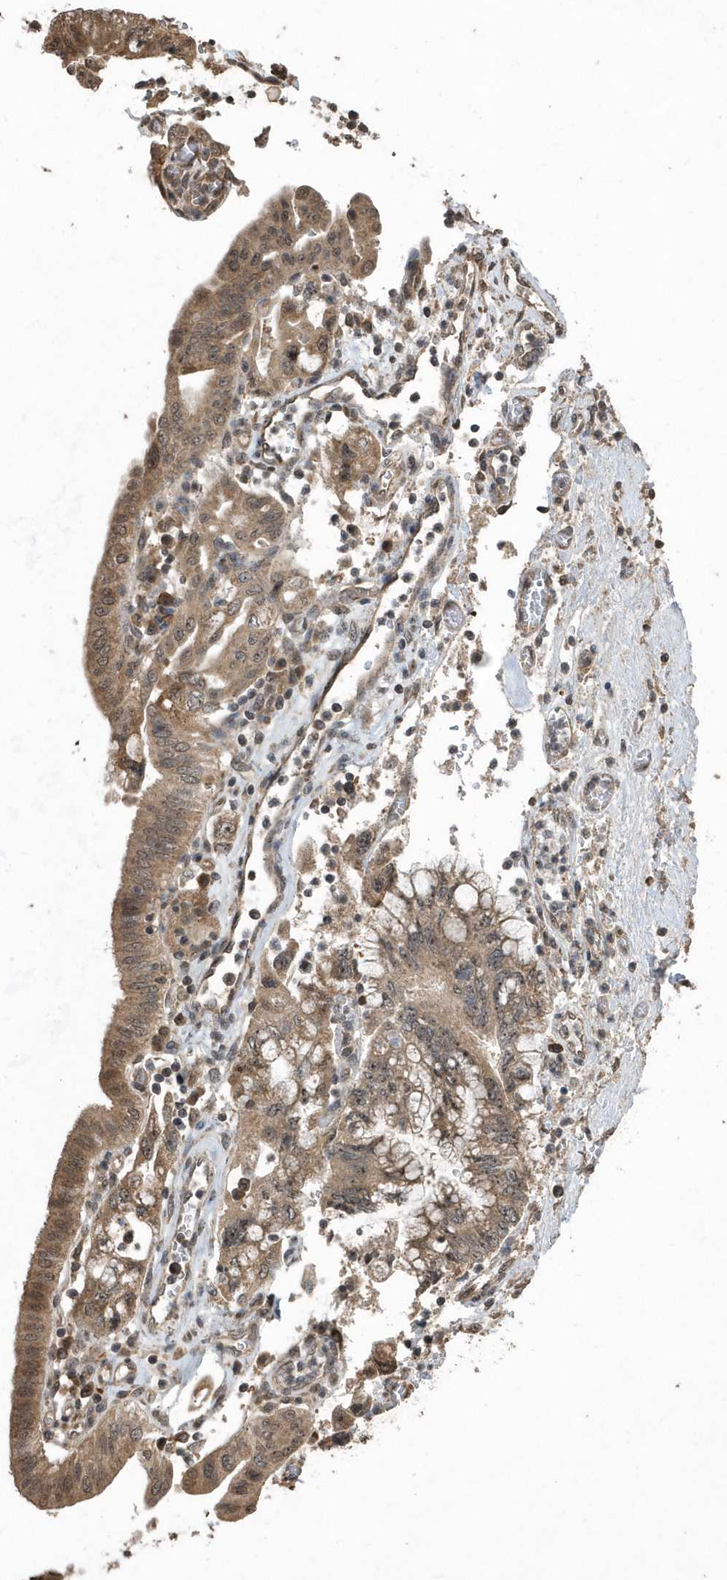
{"staining": {"intensity": "moderate", "quantity": ">75%", "location": "cytoplasmic/membranous"}, "tissue": "pancreatic cancer", "cell_type": "Tumor cells", "image_type": "cancer", "snomed": [{"axis": "morphology", "description": "Adenocarcinoma, NOS"}, {"axis": "topography", "description": "Pancreas"}], "caption": "IHC (DAB) staining of pancreatic cancer reveals moderate cytoplasmic/membranous protein positivity in about >75% of tumor cells.", "gene": "WASHC5", "patient": {"sex": "female", "age": 73}}